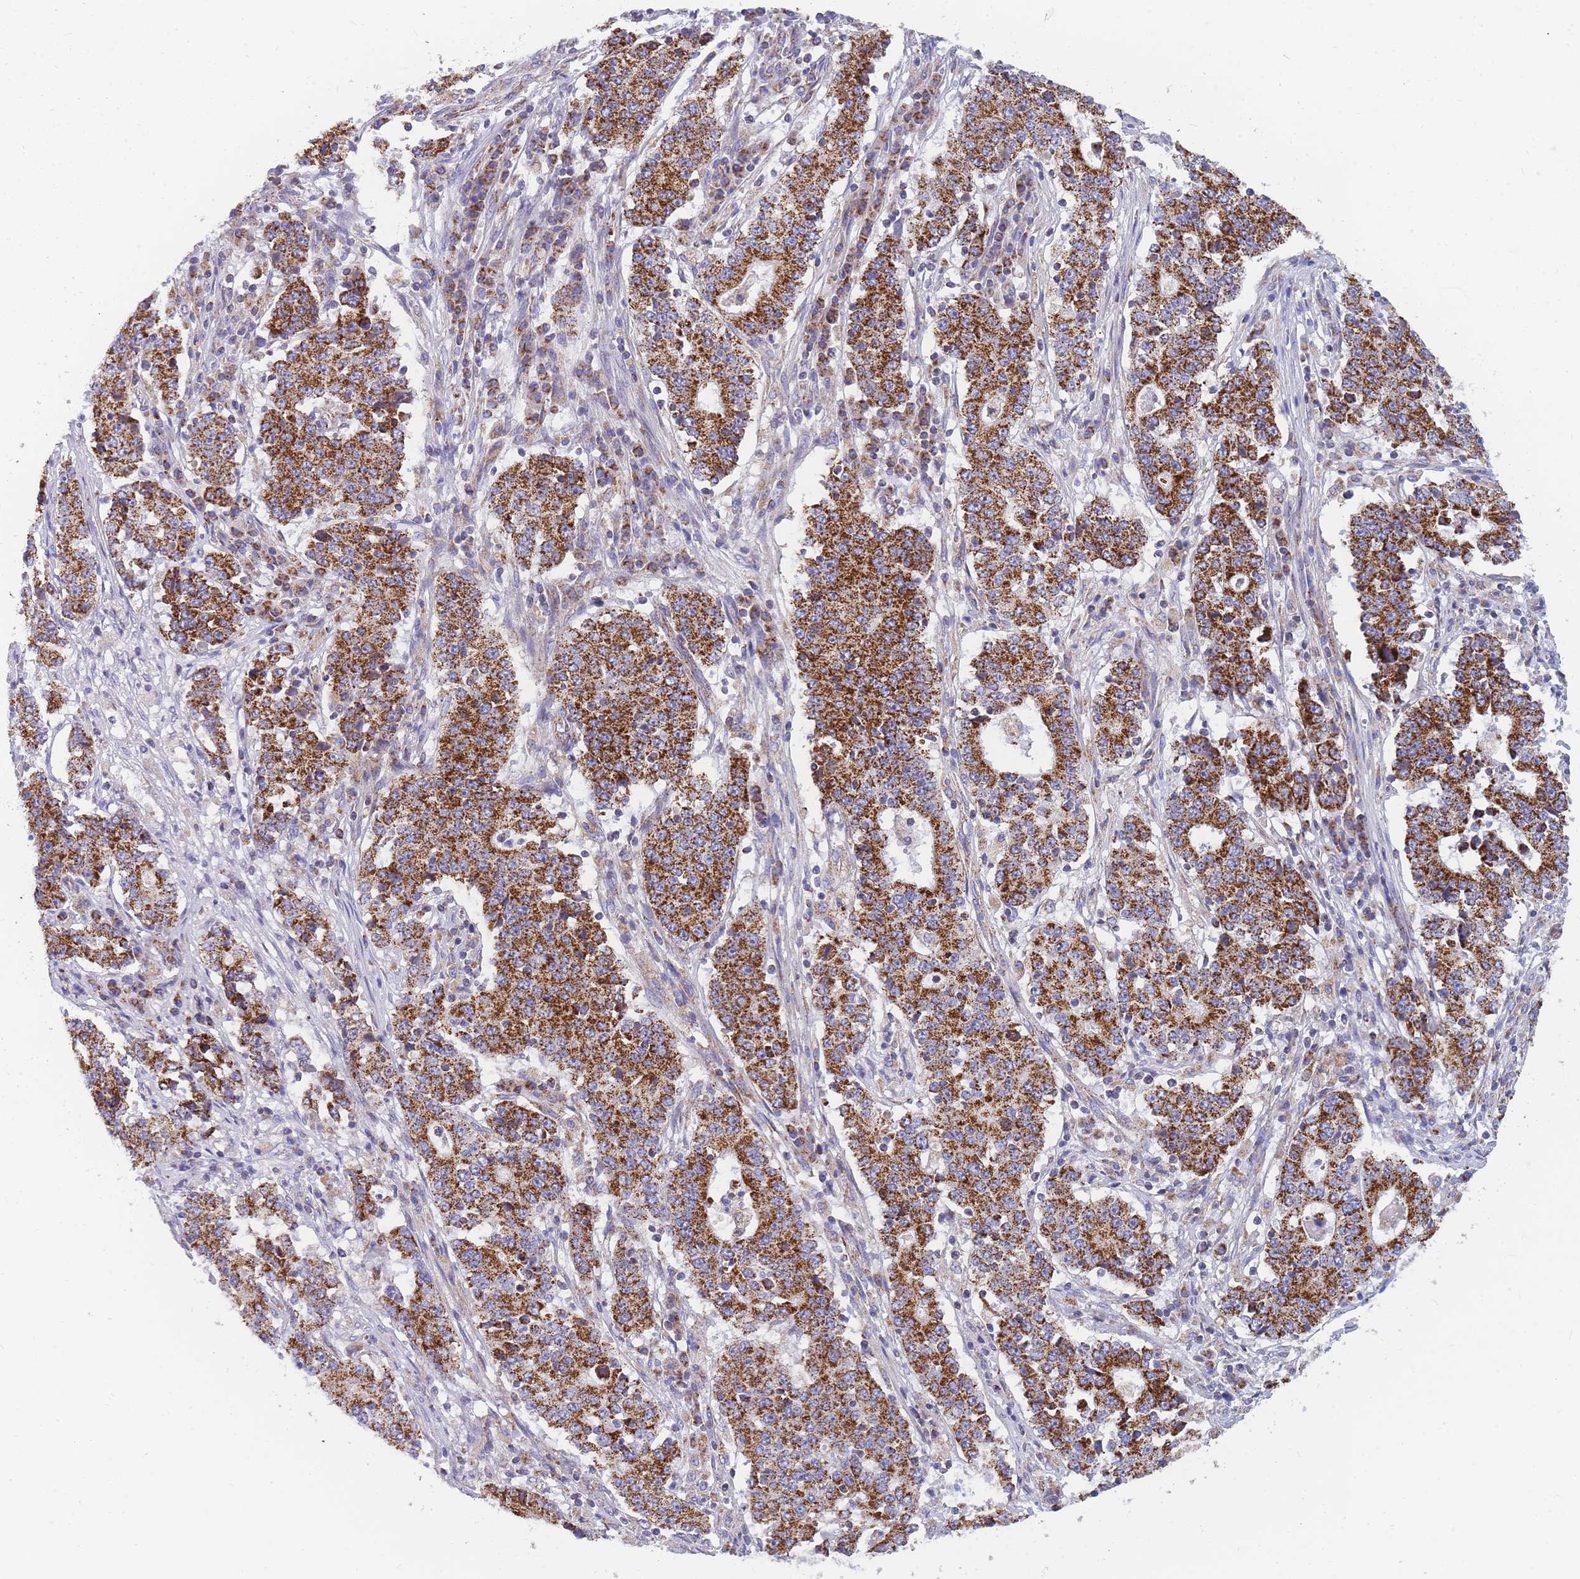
{"staining": {"intensity": "strong", "quantity": ">75%", "location": "cytoplasmic/membranous"}, "tissue": "stomach cancer", "cell_type": "Tumor cells", "image_type": "cancer", "snomed": [{"axis": "morphology", "description": "Adenocarcinoma, NOS"}, {"axis": "topography", "description": "Stomach"}], "caption": "Human stomach cancer (adenocarcinoma) stained with a protein marker shows strong staining in tumor cells.", "gene": "MRPS11", "patient": {"sex": "male", "age": 59}}